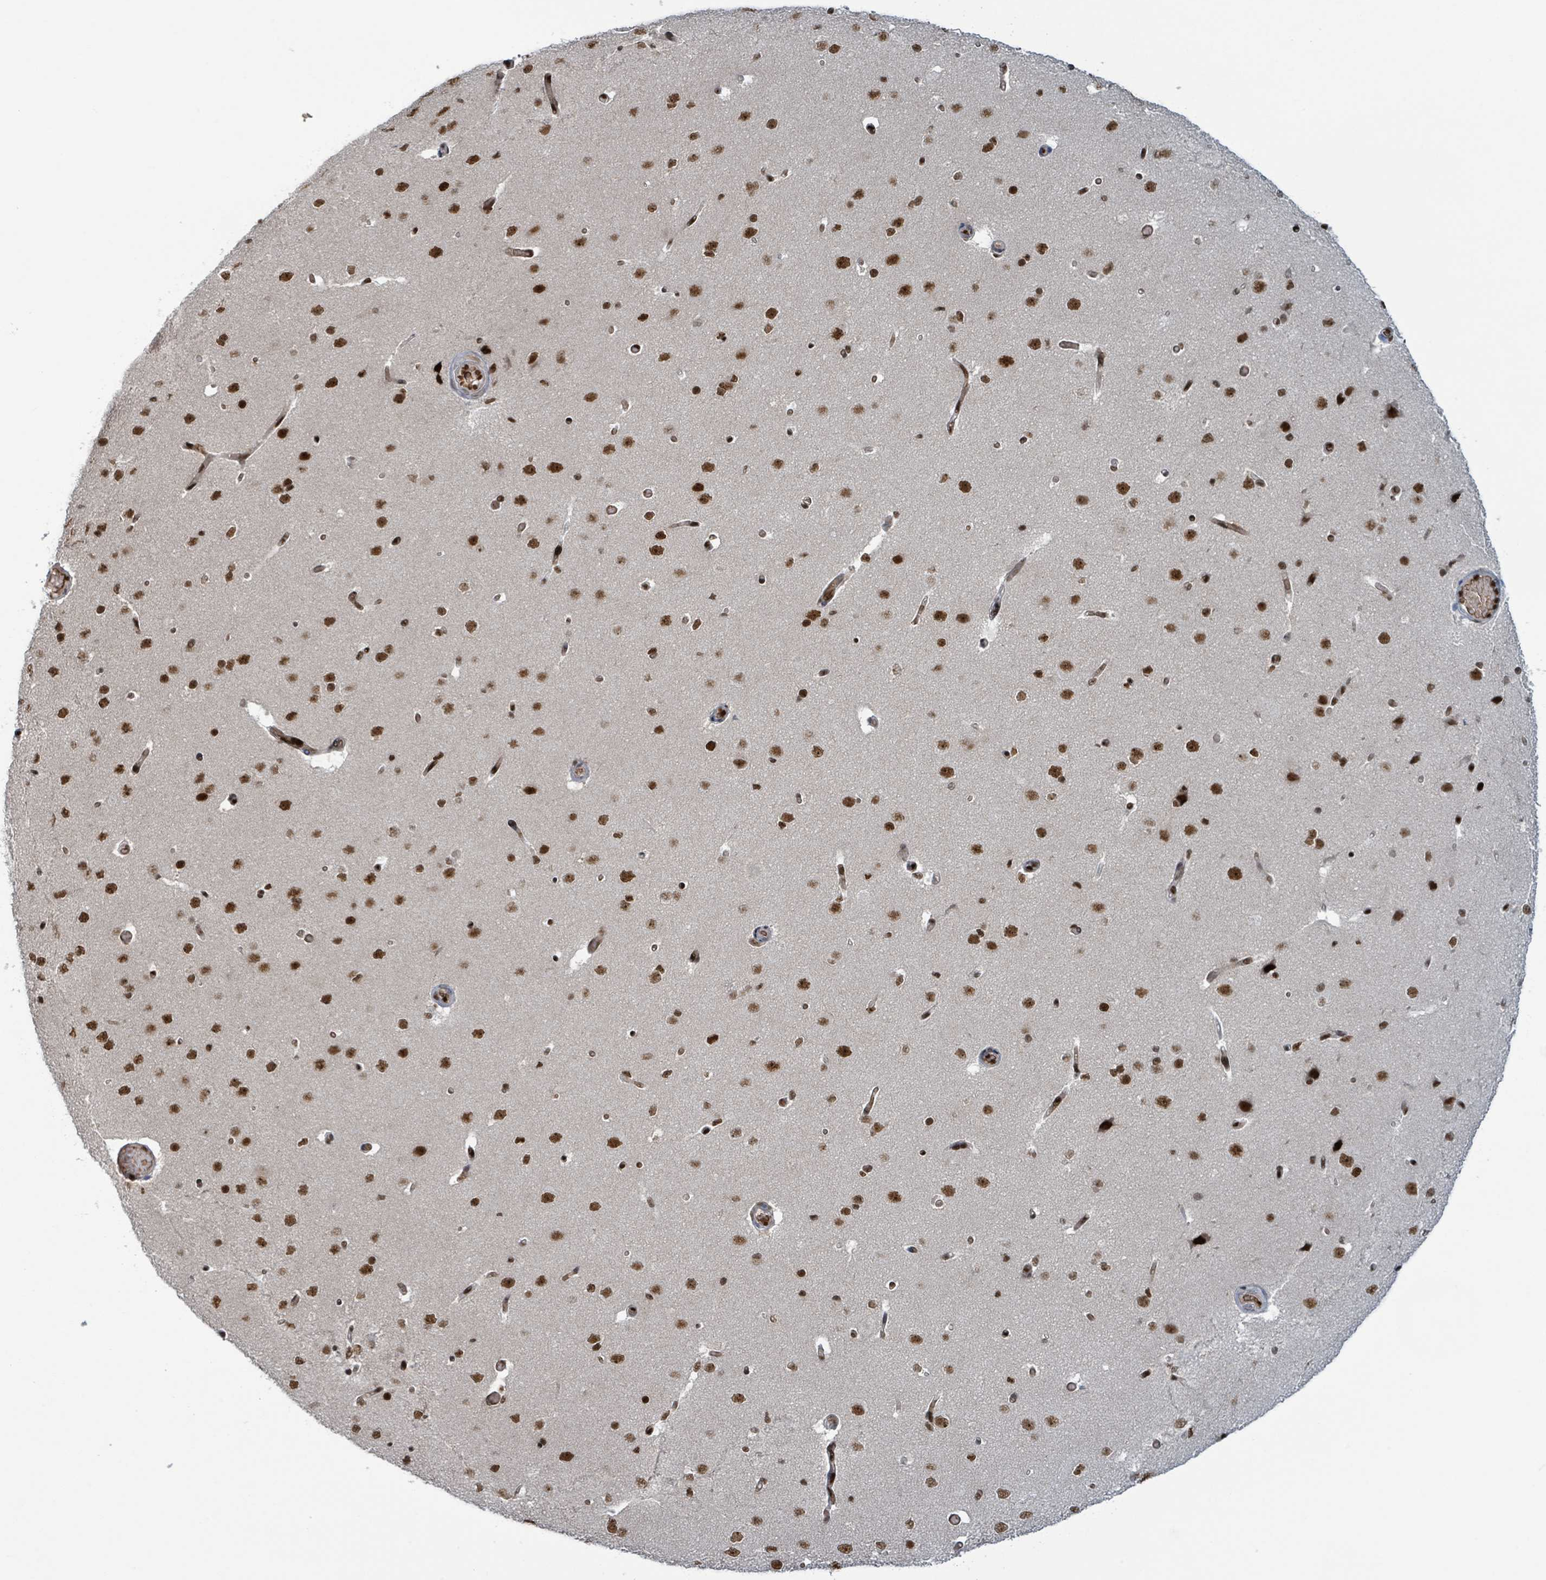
{"staining": {"intensity": "strong", "quantity": "25%-75%", "location": "nuclear"}, "tissue": "cerebral cortex", "cell_type": "Endothelial cells", "image_type": "normal", "snomed": [{"axis": "morphology", "description": "Normal tissue, NOS"}, {"axis": "morphology", "description": "Inflammation, NOS"}, {"axis": "topography", "description": "Cerebral cortex"}], "caption": "Strong nuclear positivity for a protein is identified in about 25%-75% of endothelial cells of normal cerebral cortex using immunohistochemistry.", "gene": "KLF3", "patient": {"sex": "male", "age": 6}}